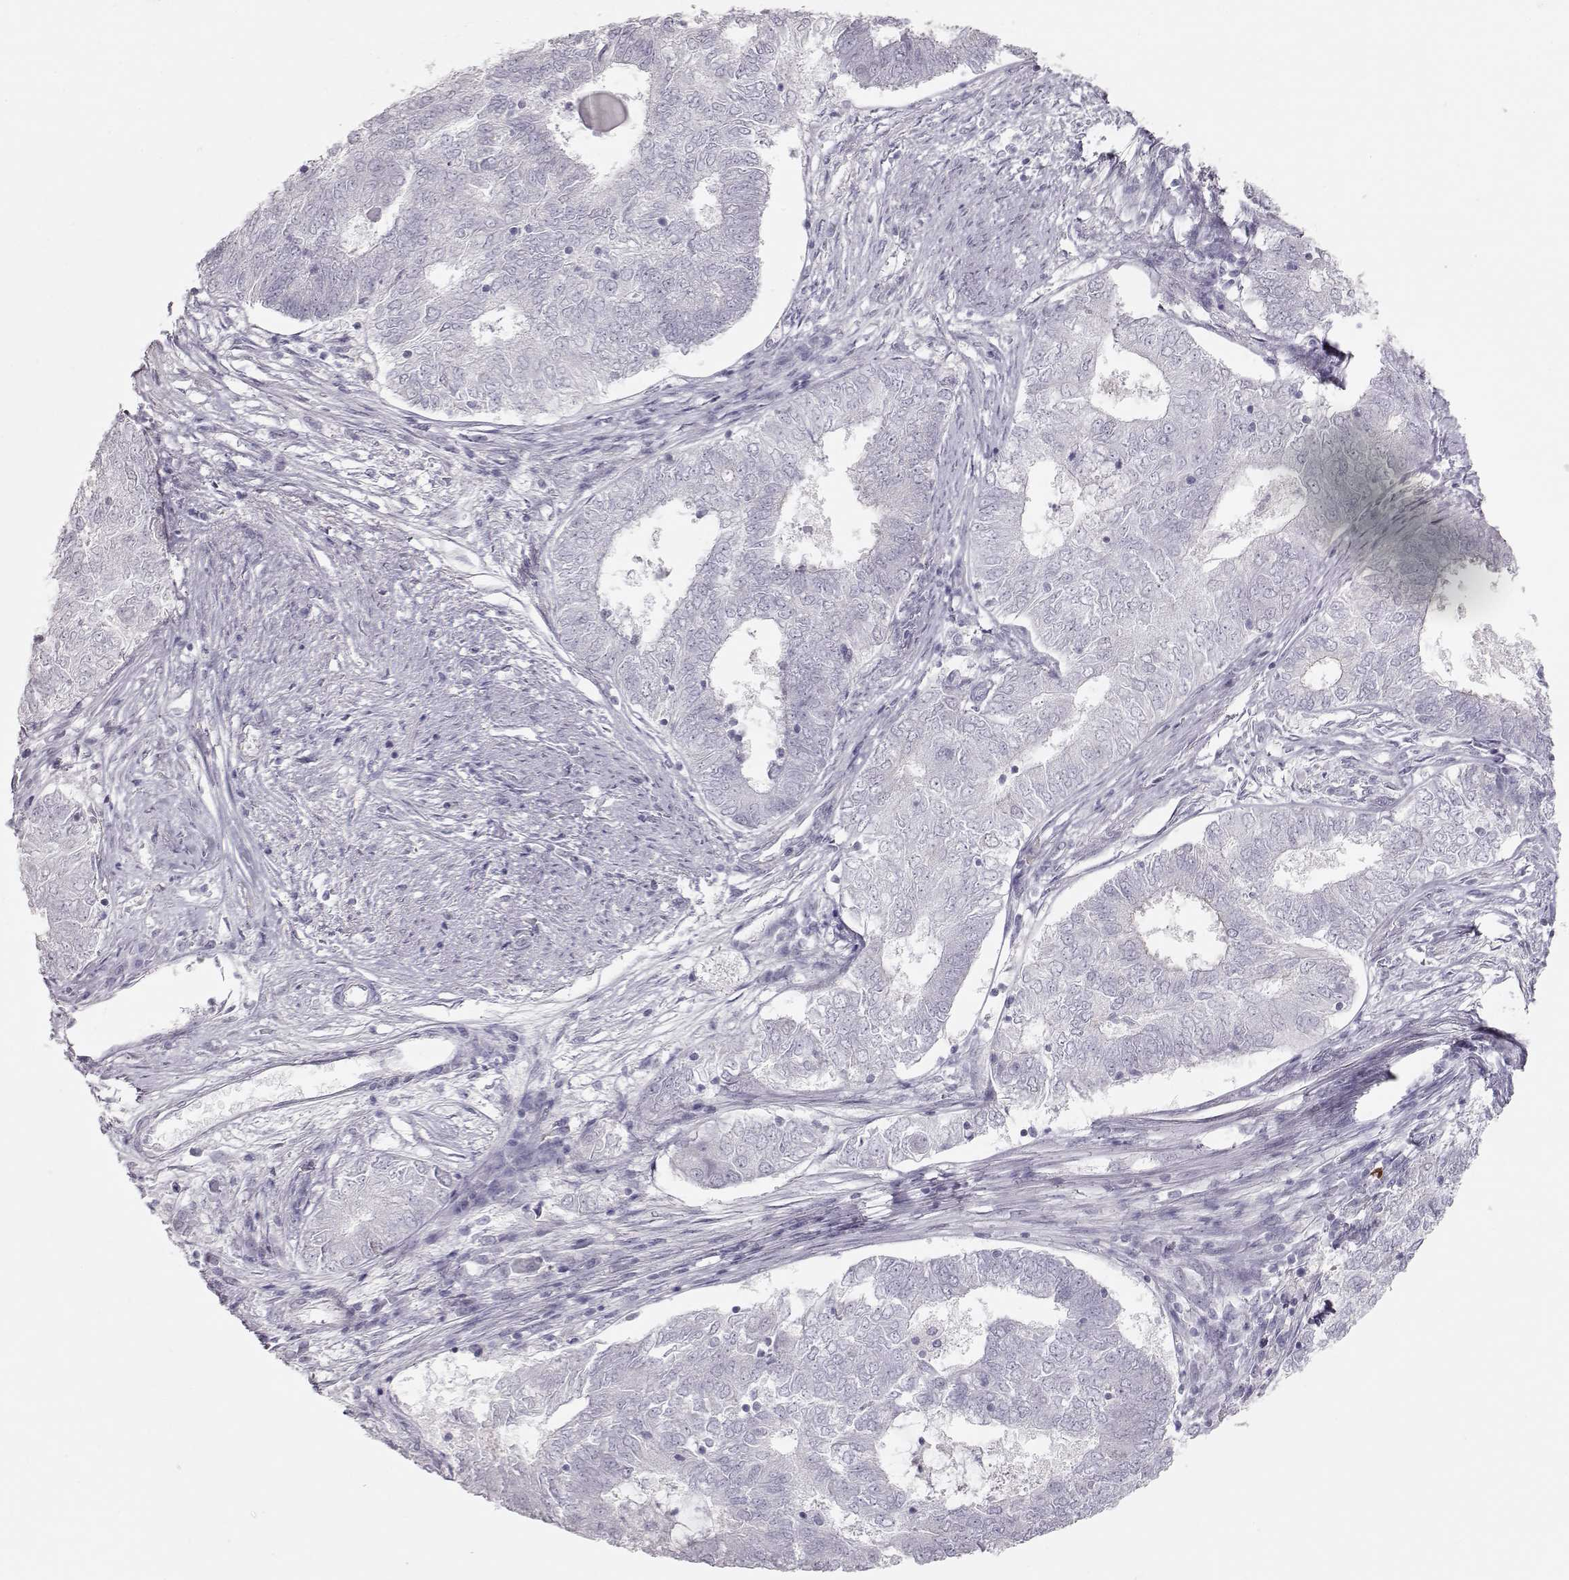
{"staining": {"intensity": "negative", "quantity": "none", "location": "none"}, "tissue": "endometrial cancer", "cell_type": "Tumor cells", "image_type": "cancer", "snomed": [{"axis": "morphology", "description": "Adenocarcinoma, NOS"}, {"axis": "topography", "description": "Endometrium"}], "caption": "Adenocarcinoma (endometrial) was stained to show a protein in brown. There is no significant expression in tumor cells. (DAB IHC visualized using brightfield microscopy, high magnification).", "gene": "FAM205A", "patient": {"sex": "female", "age": 62}}